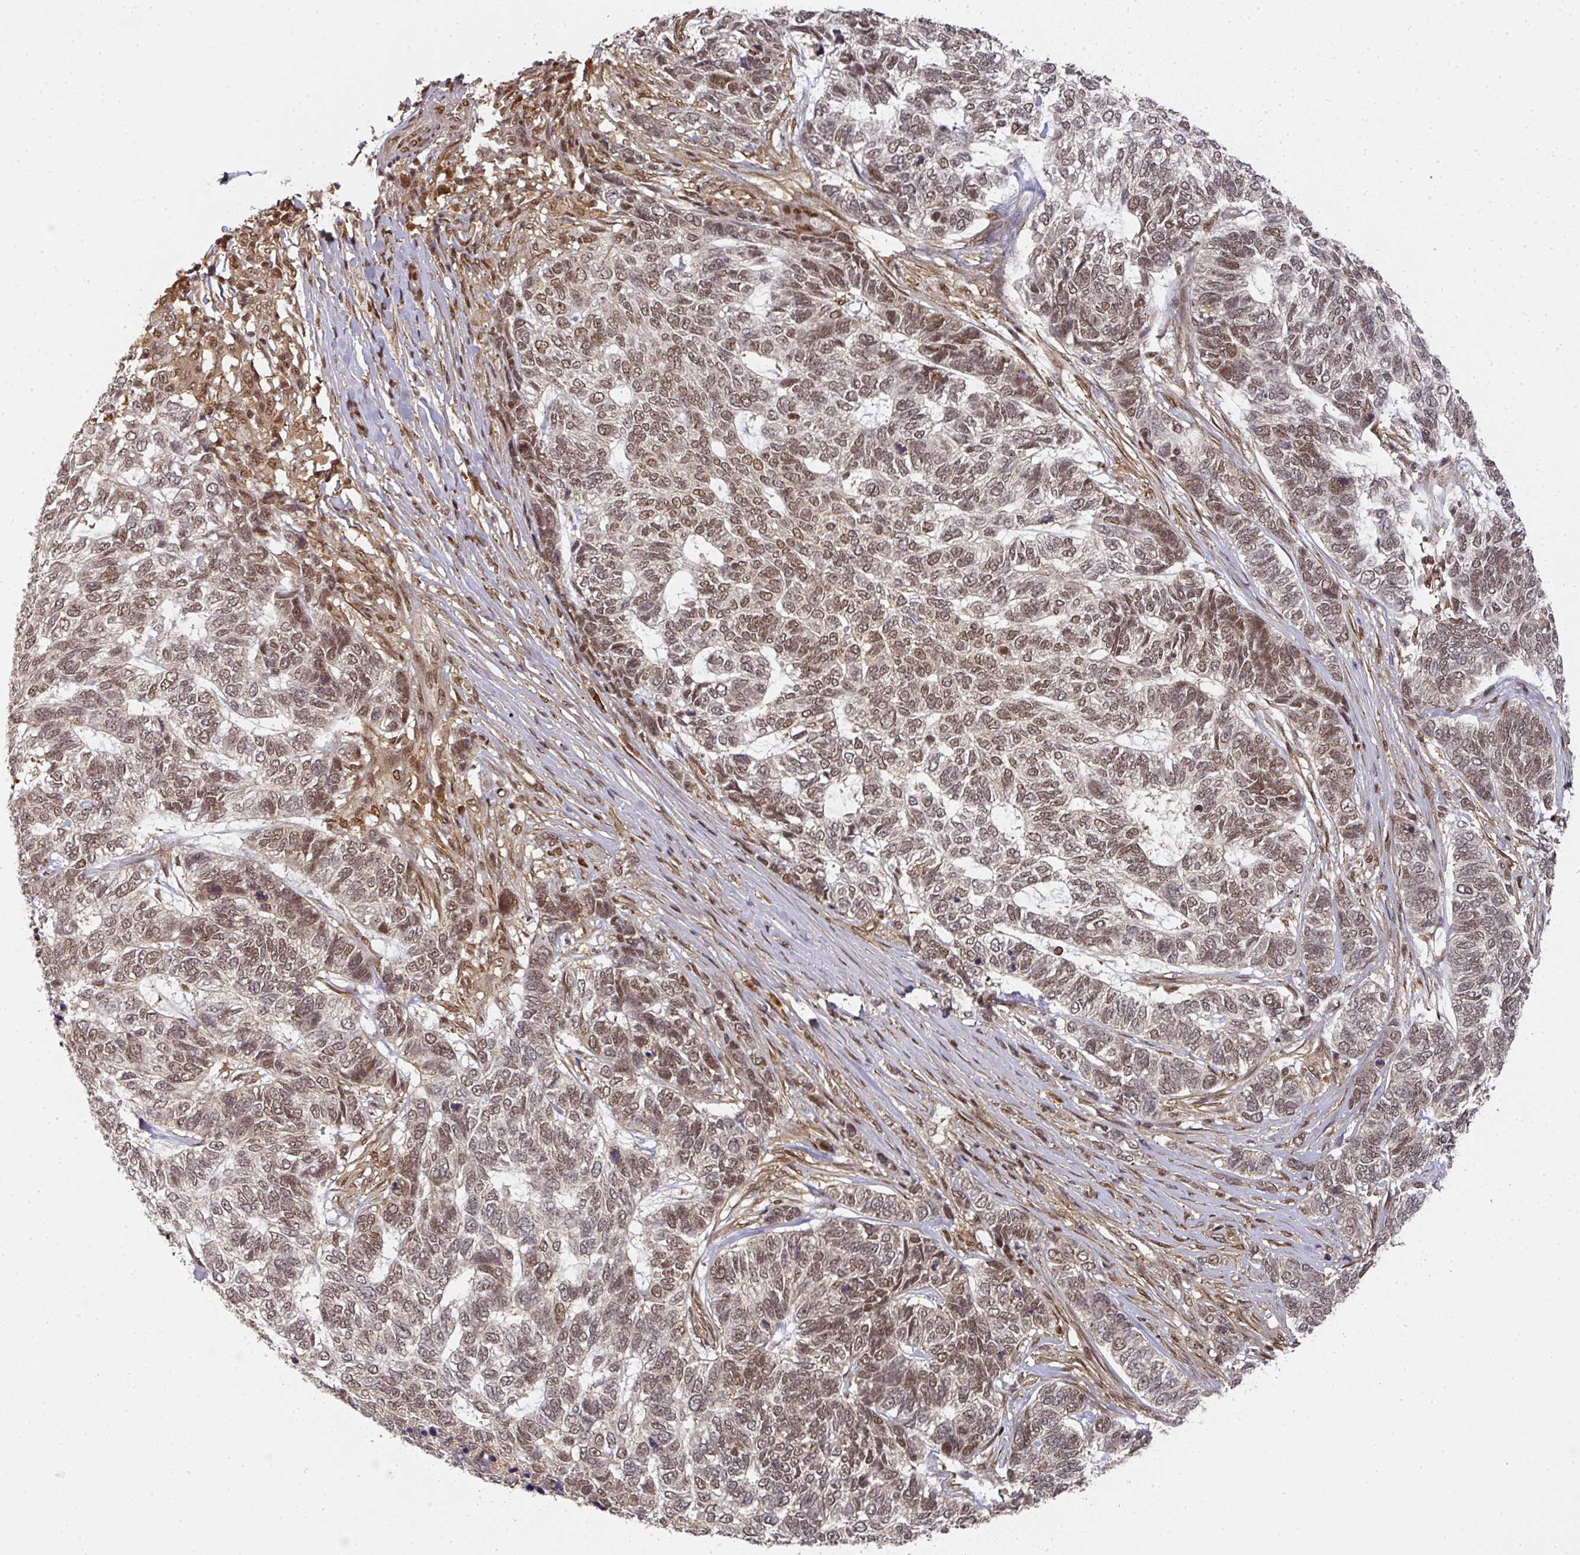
{"staining": {"intensity": "moderate", "quantity": "25%-75%", "location": "nuclear"}, "tissue": "skin cancer", "cell_type": "Tumor cells", "image_type": "cancer", "snomed": [{"axis": "morphology", "description": "Basal cell carcinoma"}, {"axis": "topography", "description": "Skin"}], "caption": "Skin cancer (basal cell carcinoma) stained with DAB immunohistochemistry reveals medium levels of moderate nuclear staining in about 25%-75% of tumor cells. Immunohistochemistry stains the protein in brown and the nuclei are stained blue.", "gene": "DIDO1", "patient": {"sex": "female", "age": 65}}